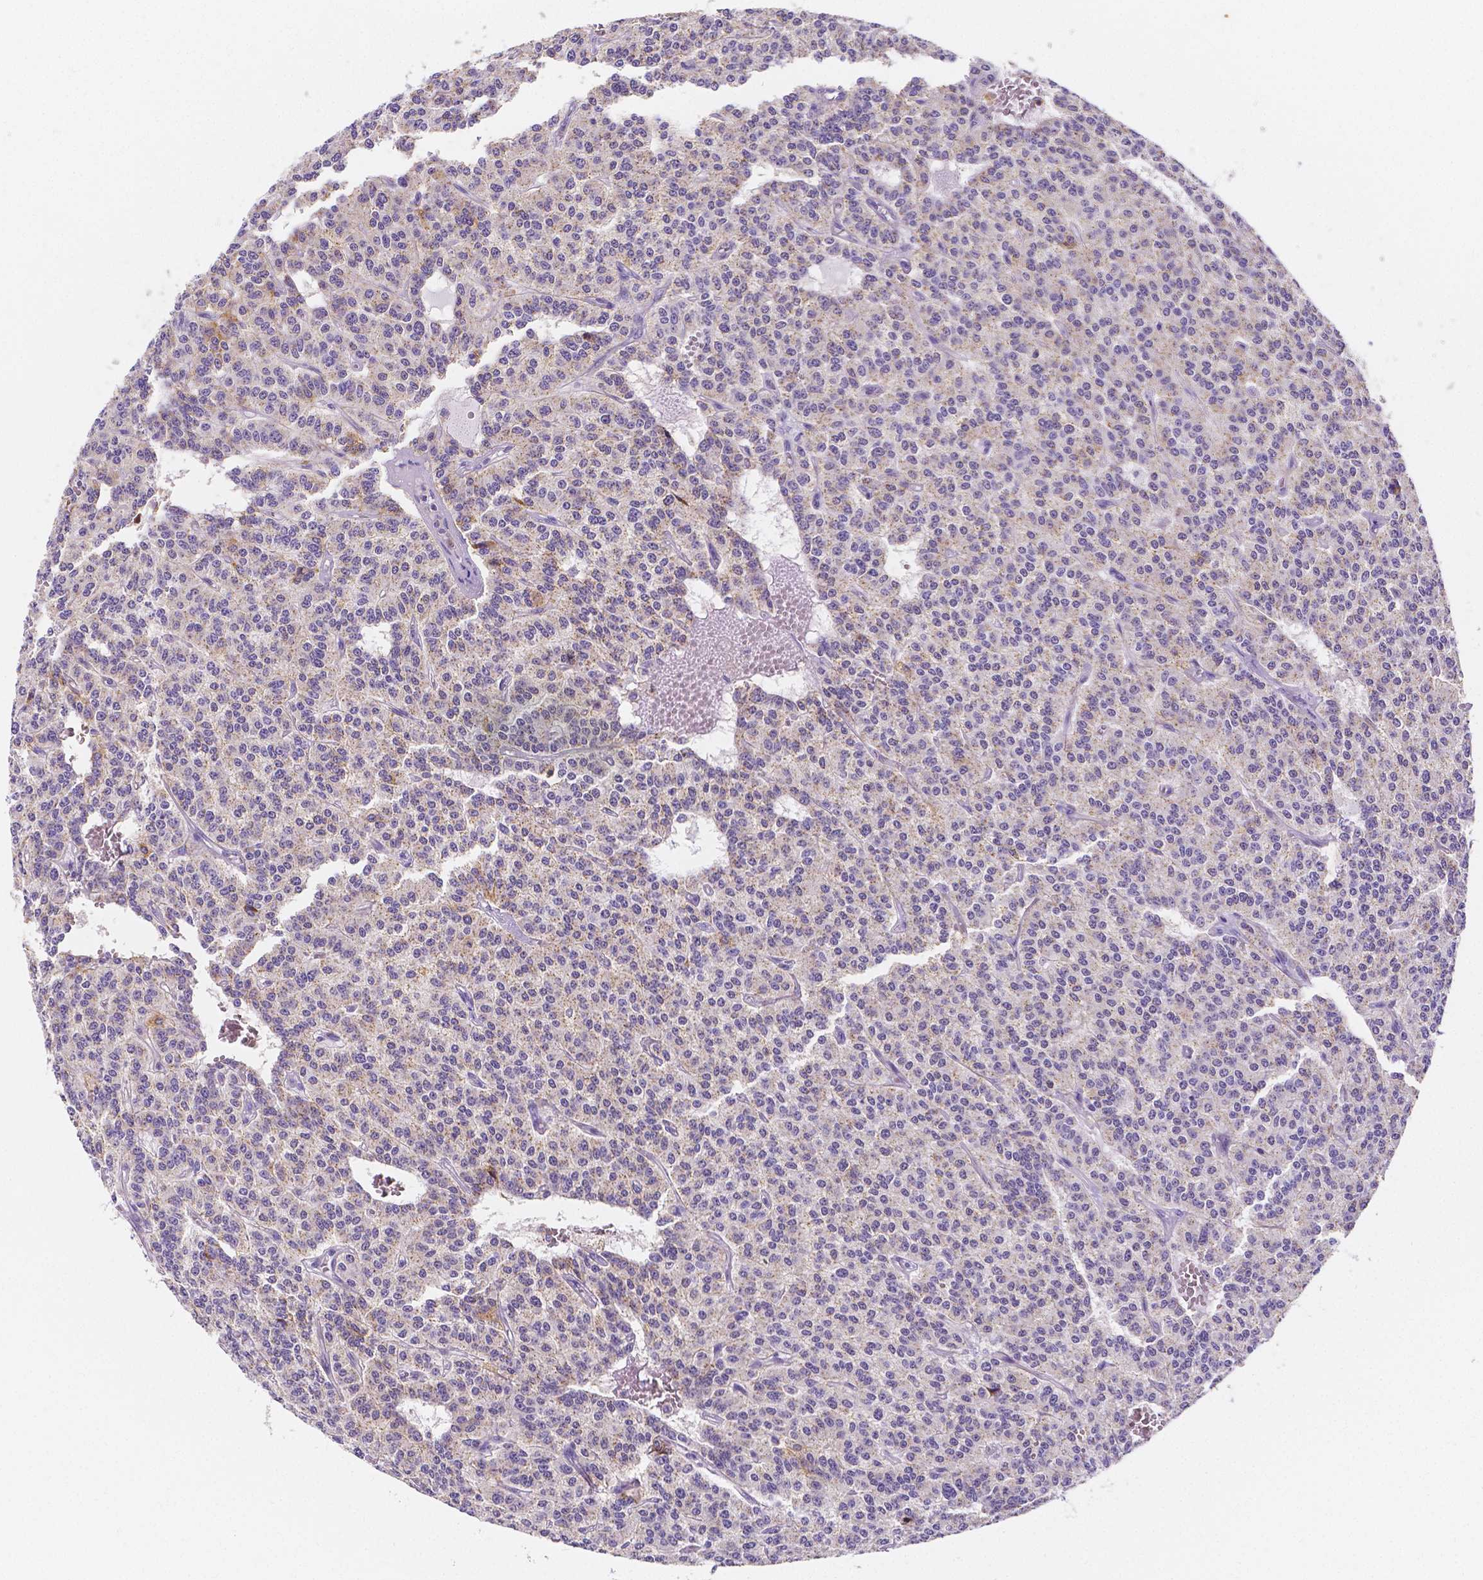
{"staining": {"intensity": "weak", "quantity": "25%-75%", "location": "cytoplasmic/membranous"}, "tissue": "carcinoid", "cell_type": "Tumor cells", "image_type": "cancer", "snomed": [{"axis": "morphology", "description": "Carcinoid, malignant, NOS"}, {"axis": "topography", "description": "Lung"}], "caption": "High-power microscopy captured an immunohistochemistry (IHC) photomicrograph of carcinoid, revealing weak cytoplasmic/membranous staining in approximately 25%-75% of tumor cells.", "gene": "GABRD", "patient": {"sex": "female", "age": 71}}